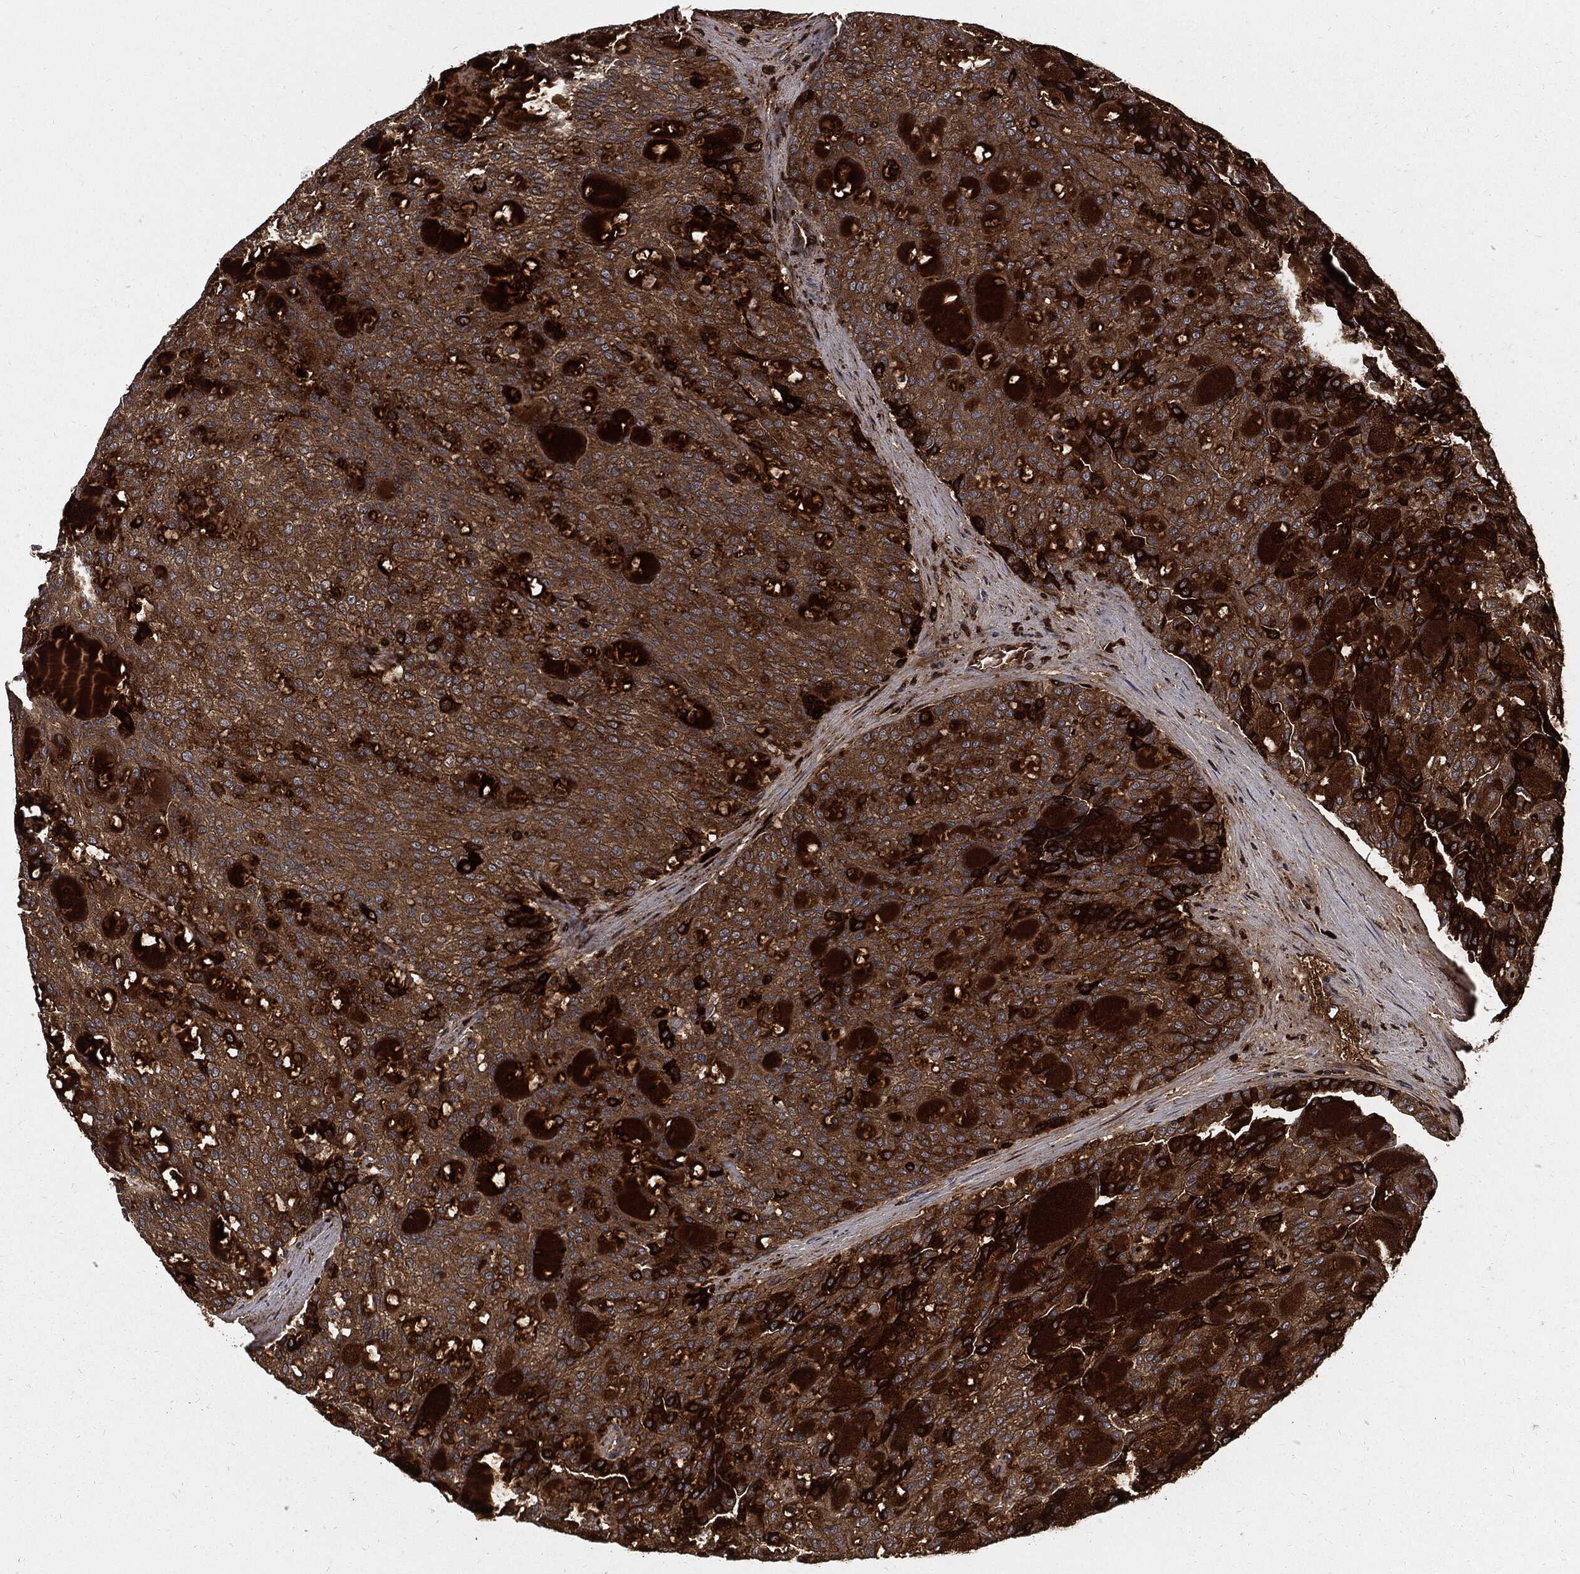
{"staining": {"intensity": "strong", "quantity": "25%-75%", "location": "cytoplasmic/membranous"}, "tissue": "renal cancer", "cell_type": "Tumor cells", "image_type": "cancer", "snomed": [{"axis": "morphology", "description": "Adenocarcinoma, NOS"}, {"axis": "topography", "description": "Kidney"}], "caption": "An IHC photomicrograph of neoplastic tissue is shown. Protein staining in brown highlights strong cytoplasmic/membranous positivity in adenocarcinoma (renal) within tumor cells. The protein is stained brown, and the nuclei are stained in blue (DAB (3,3'-diaminobenzidine) IHC with brightfield microscopy, high magnification).", "gene": "CLU", "patient": {"sex": "male", "age": 63}}